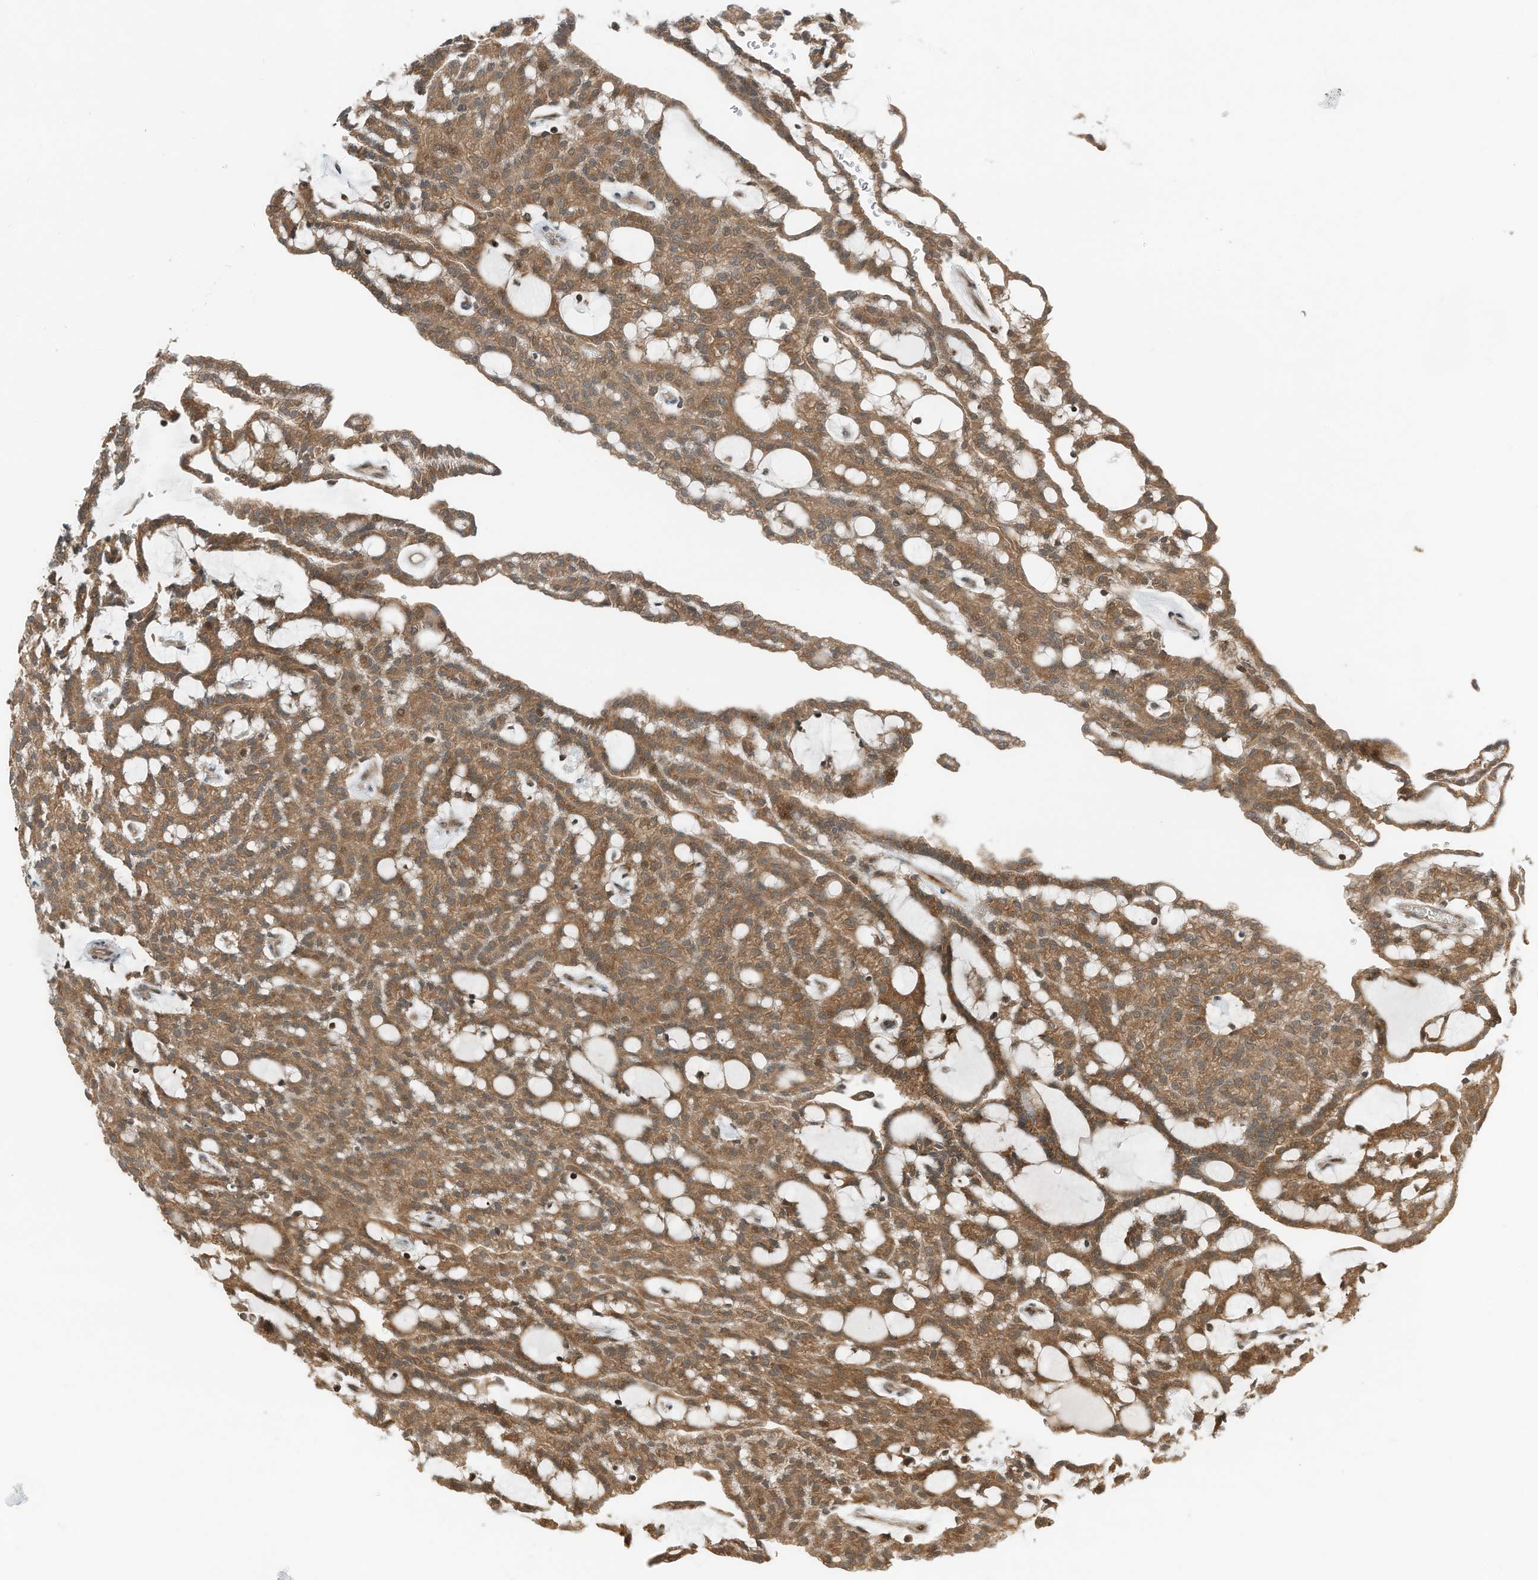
{"staining": {"intensity": "moderate", "quantity": ">75%", "location": "cytoplasmic/membranous"}, "tissue": "renal cancer", "cell_type": "Tumor cells", "image_type": "cancer", "snomed": [{"axis": "morphology", "description": "Adenocarcinoma, NOS"}, {"axis": "topography", "description": "Kidney"}], "caption": "Protein staining exhibits moderate cytoplasmic/membranous positivity in about >75% of tumor cells in renal adenocarcinoma. (Stains: DAB (3,3'-diaminobenzidine) in brown, nuclei in blue, Microscopy: brightfield microscopy at high magnification).", "gene": "RMND1", "patient": {"sex": "male", "age": 63}}